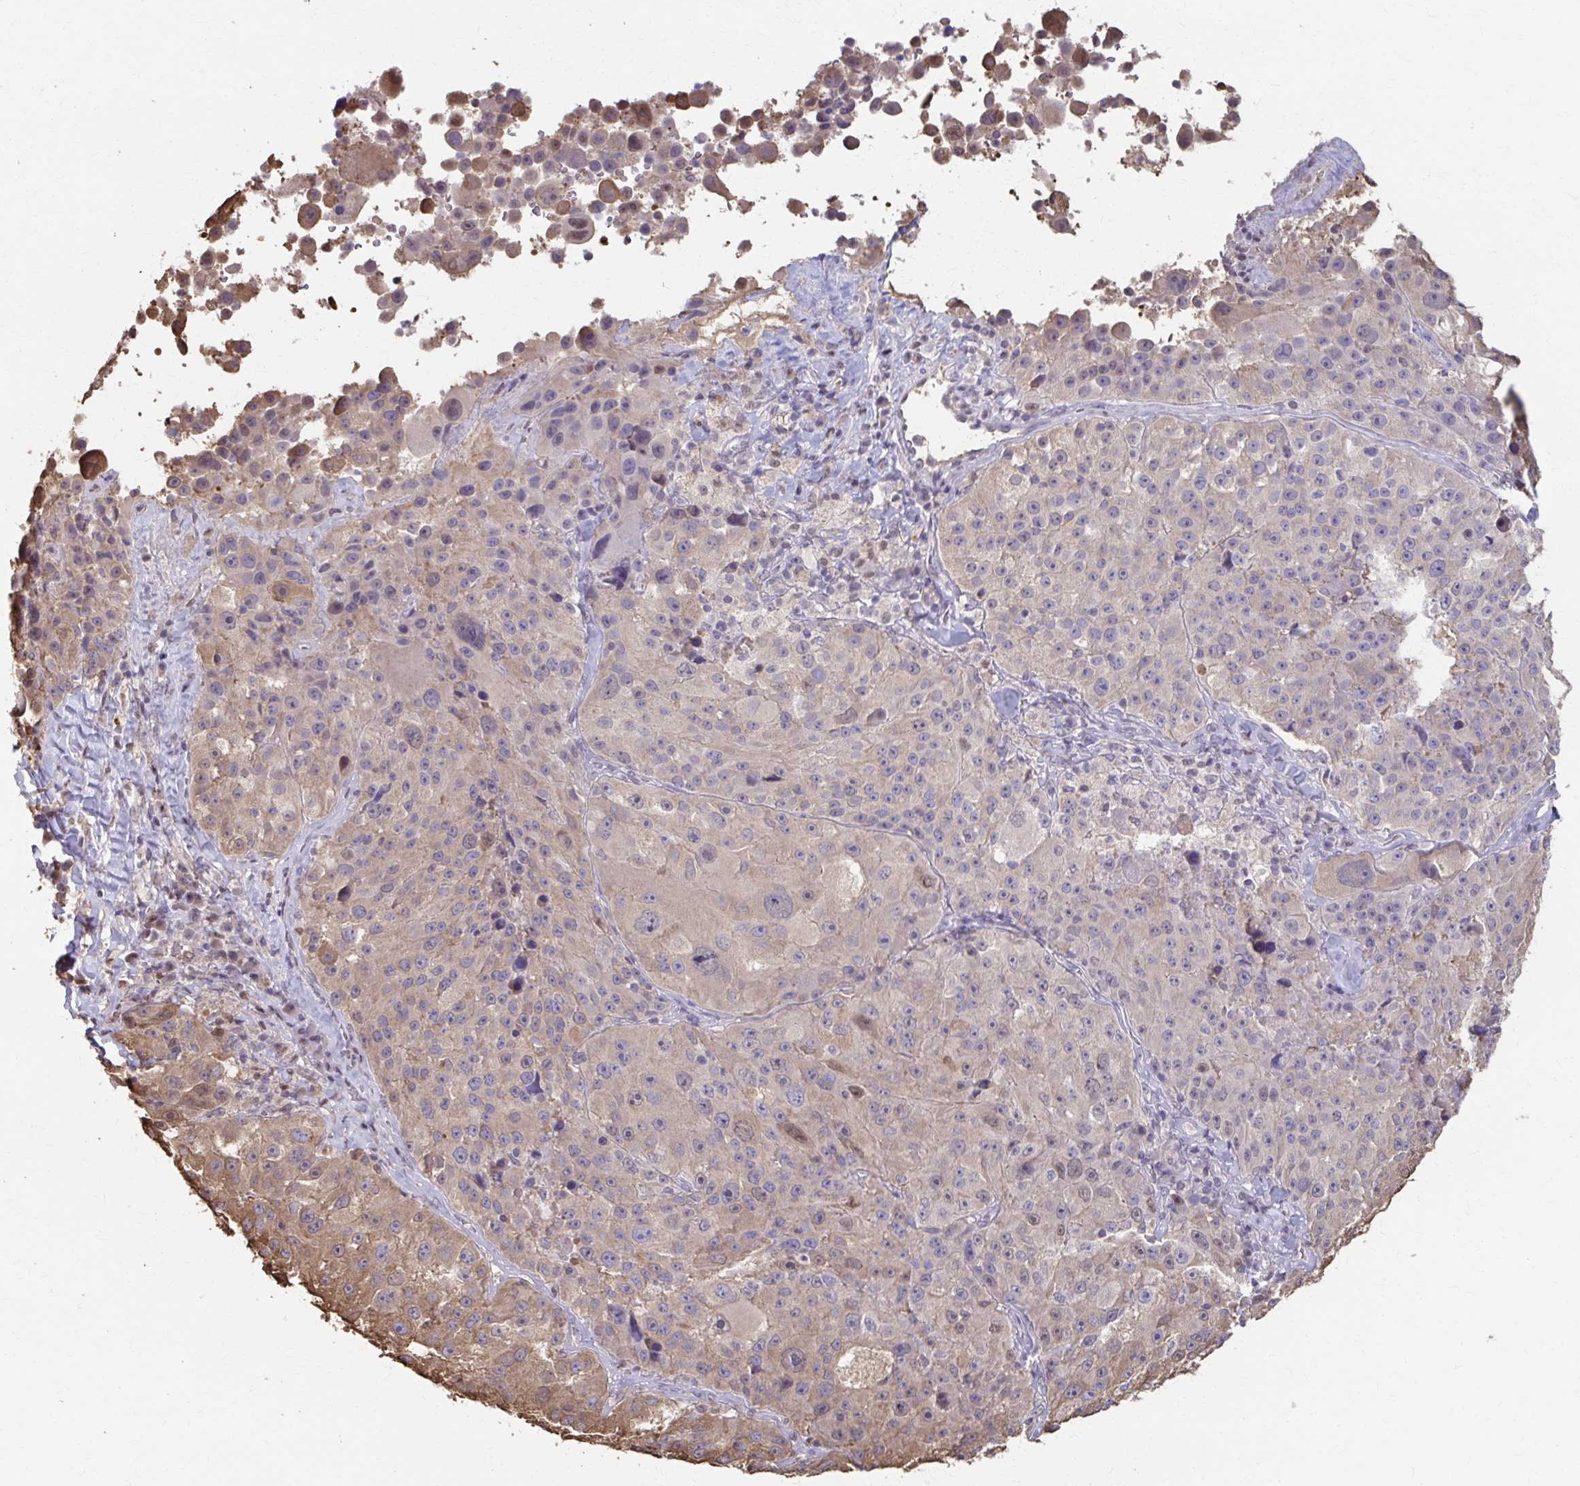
{"staining": {"intensity": "weak", "quantity": "<25%", "location": "cytoplasmic/membranous"}, "tissue": "melanoma", "cell_type": "Tumor cells", "image_type": "cancer", "snomed": [{"axis": "morphology", "description": "Malignant melanoma, Metastatic site"}, {"axis": "topography", "description": "Lymph node"}], "caption": "IHC of malignant melanoma (metastatic site) displays no staining in tumor cells.", "gene": "ING4", "patient": {"sex": "male", "age": 62}}